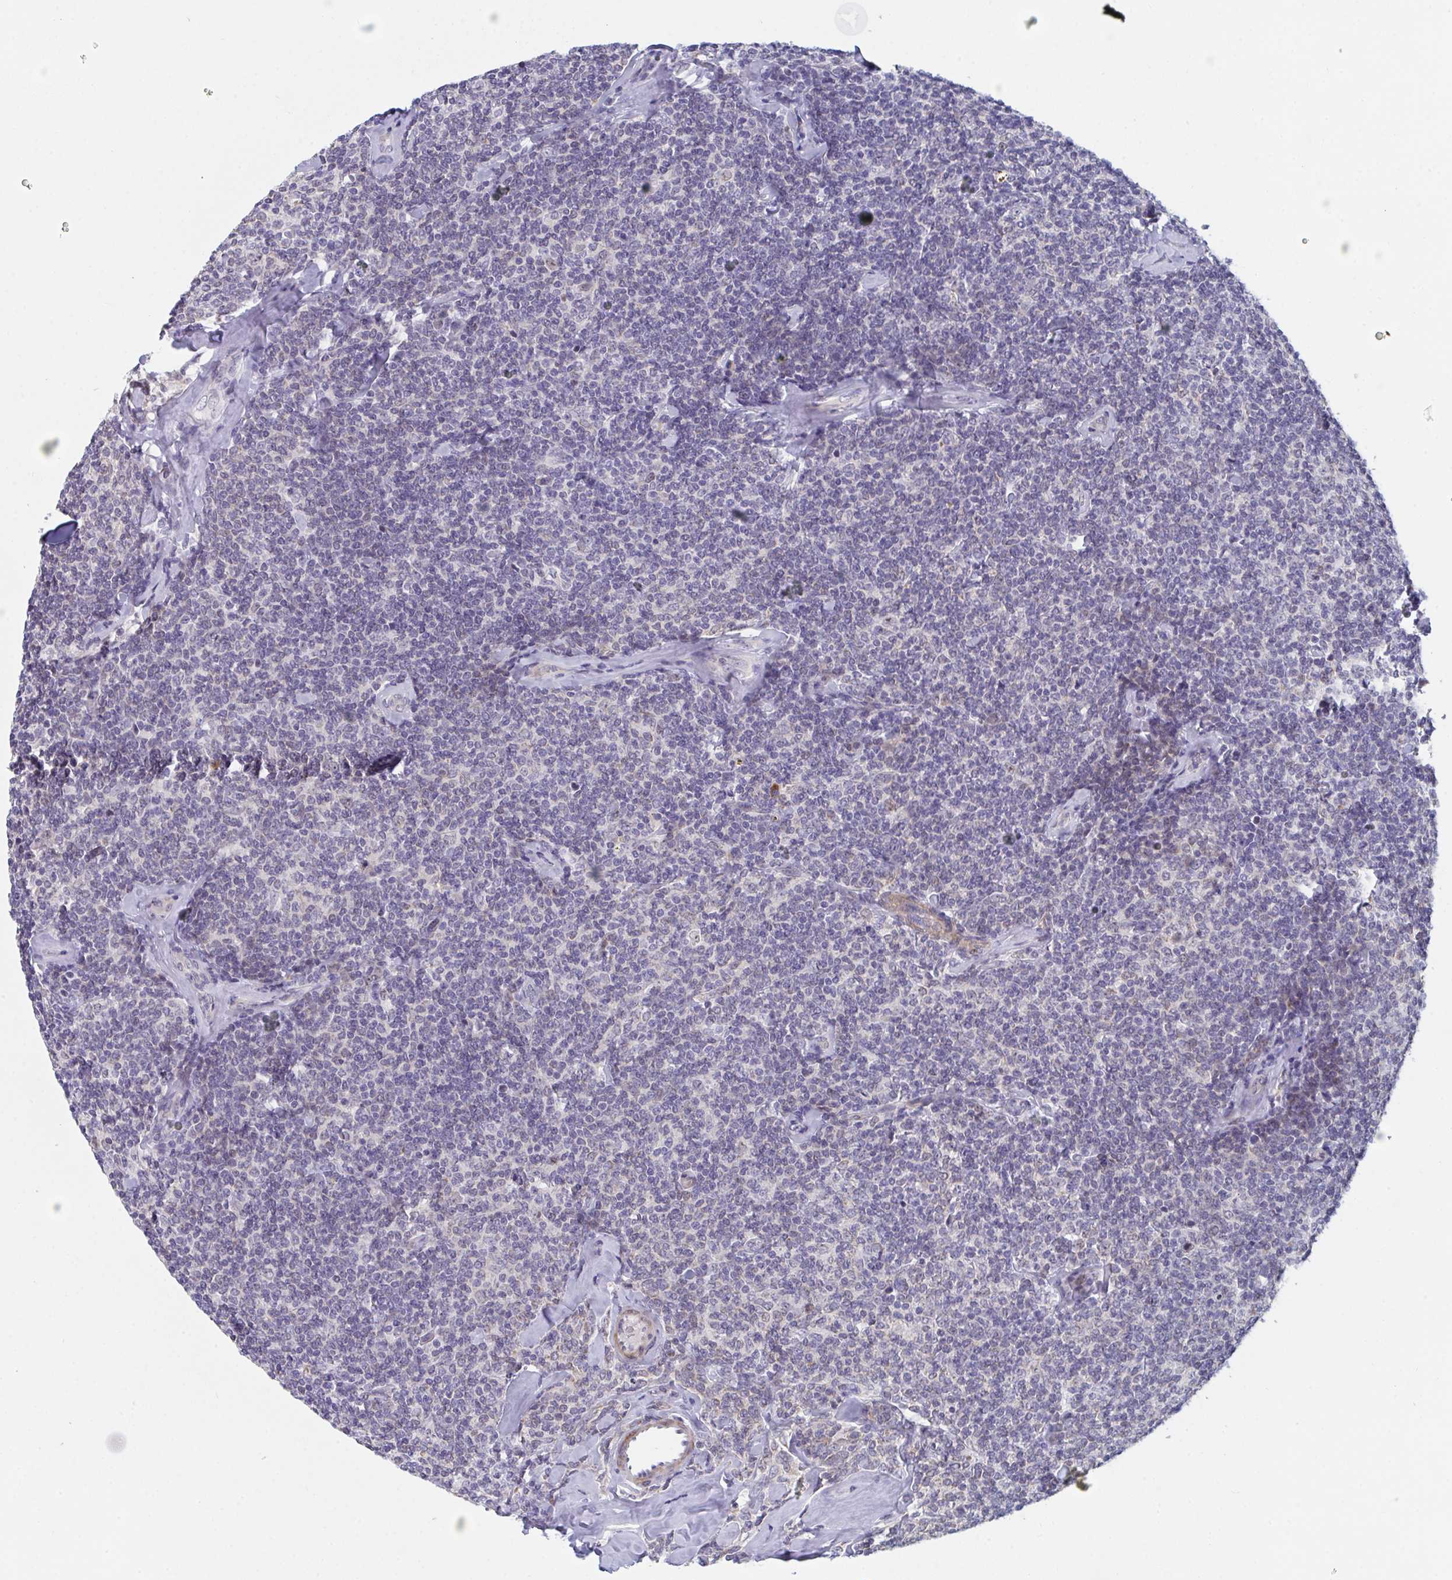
{"staining": {"intensity": "negative", "quantity": "none", "location": "none"}, "tissue": "lymphoma", "cell_type": "Tumor cells", "image_type": "cancer", "snomed": [{"axis": "morphology", "description": "Malignant lymphoma, non-Hodgkin's type, Low grade"}, {"axis": "topography", "description": "Lymph node"}], "caption": "There is no significant positivity in tumor cells of low-grade malignant lymphoma, non-Hodgkin's type. (Brightfield microscopy of DAB immunohistochemistry (IHC) at high magnification).", "gene": "CENPT", "patient": {"sex": "female", "age": 56}}